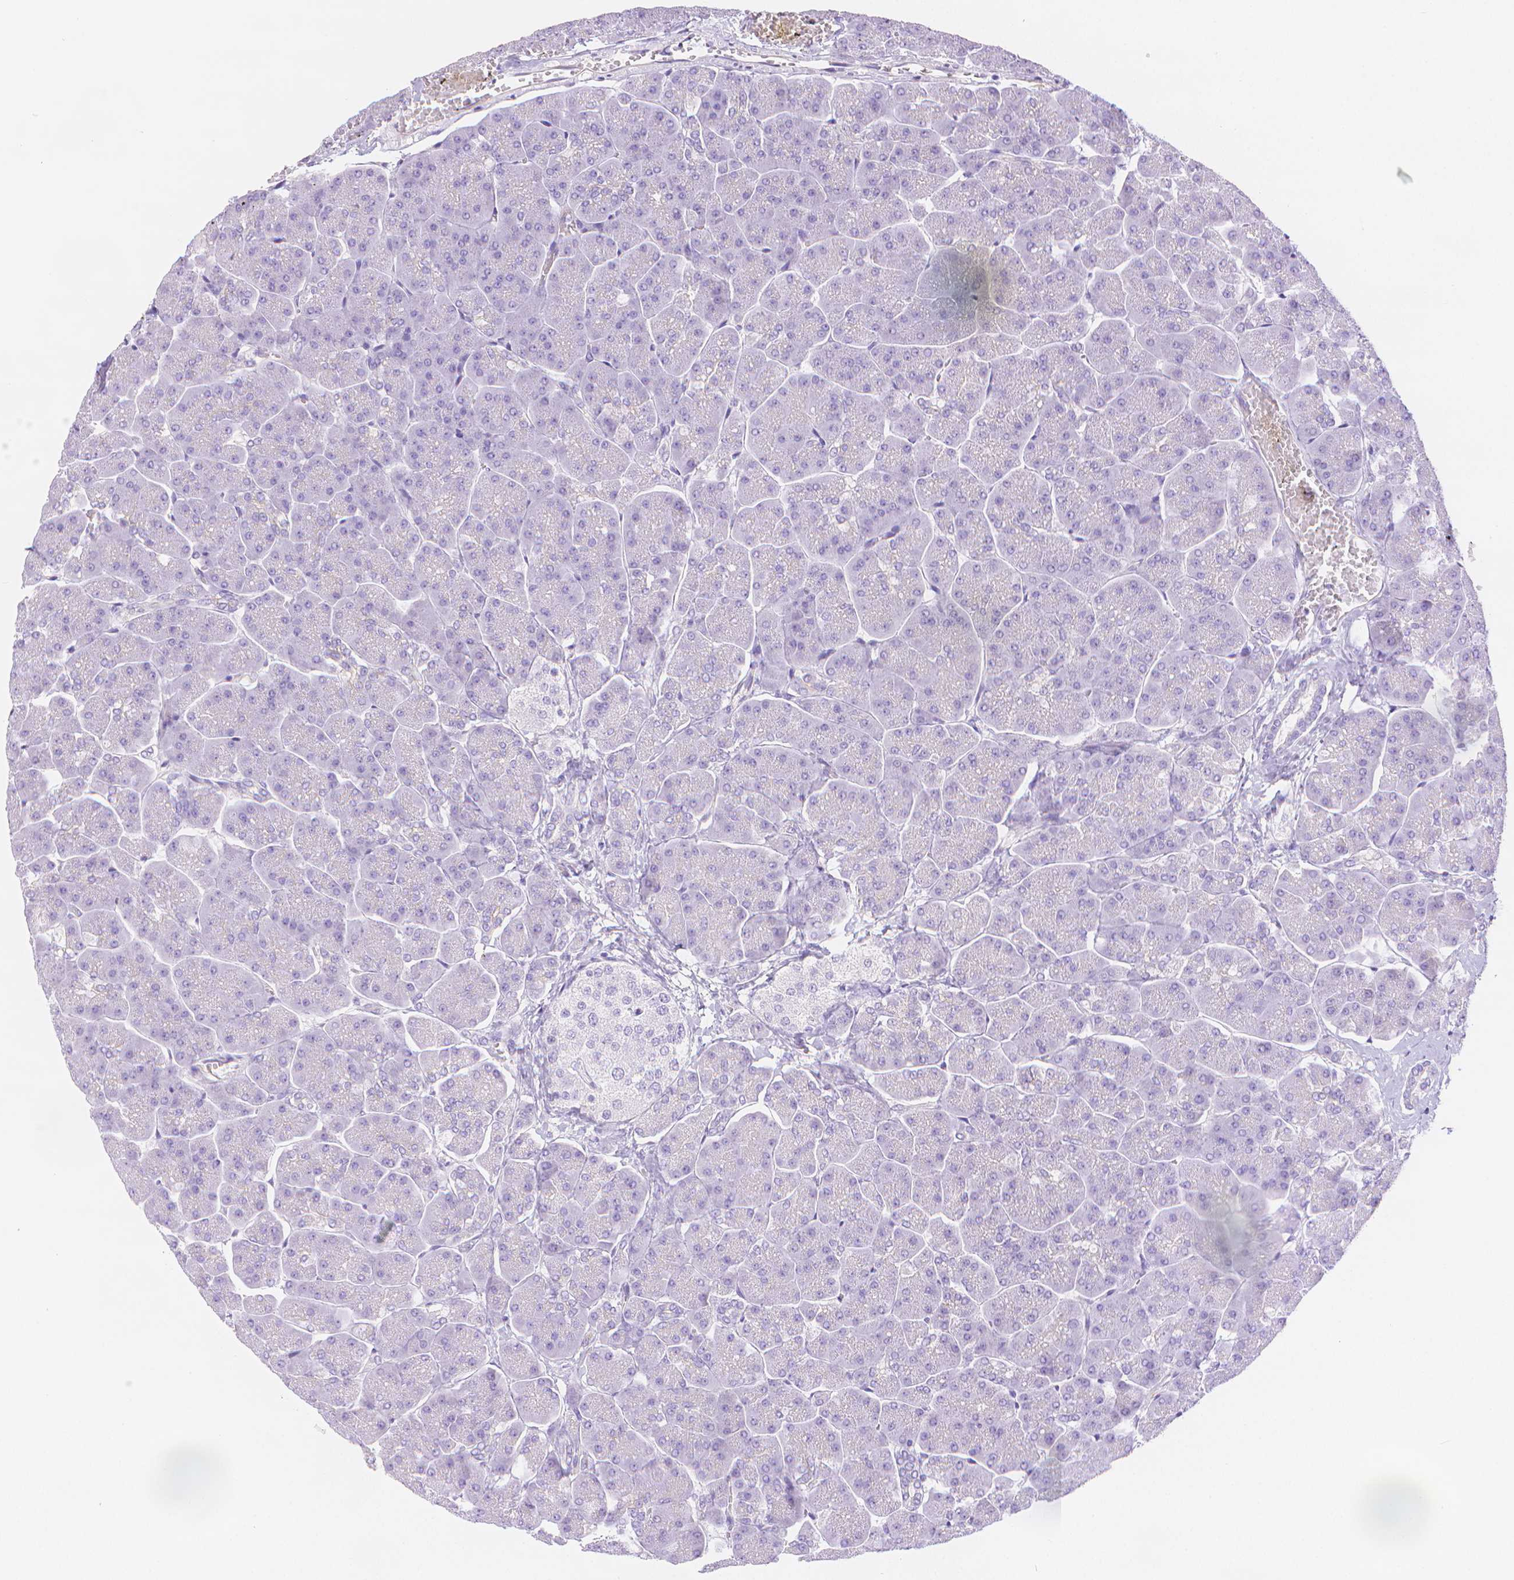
{"staining": {"intensity": "negative", "quantity": "none", "location": "none"}, "tissue": "pancreas", "cell_type": "Exocrine glandular cells", "image_type": "normal", "snomed": [{"axis": "morphology", "description": "Normal tissue, NOS"}, {"axis": "topography", "description": "Pancreas"}, {"axis": "topography", "description": "Peripheral nerve tissue"}], "caption": "Immunohistochemical staining of benign pancreas exhibits no significant positivity in exocrine glandular cells.", "gene": "SLC27A5", "patient": {"sex": "male", "age": 54}}